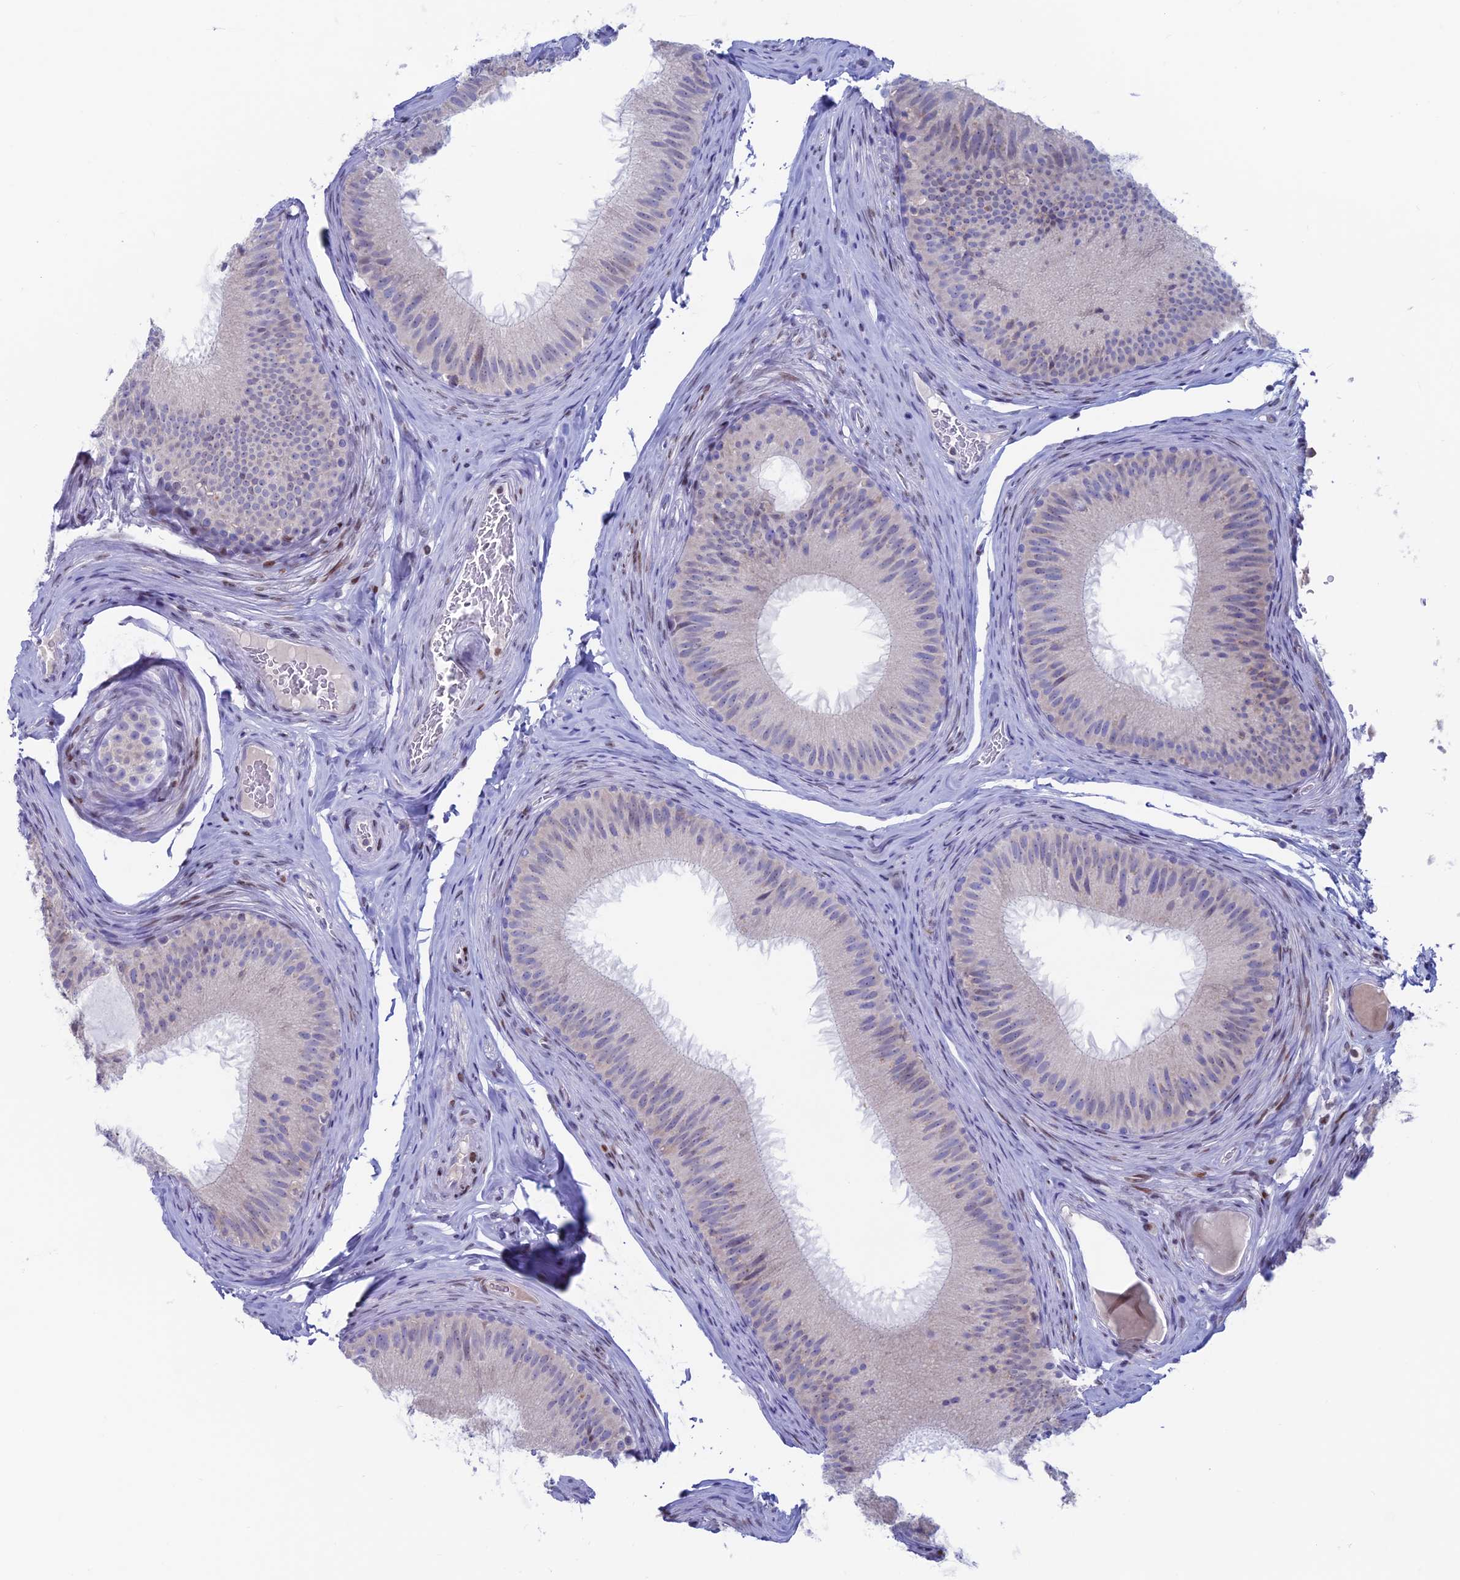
{"staining": {"intensity": "negative", "quantity": "none", "location": "none"}, "tissue": "epididymis", "cell_type": "Glandular cells", "image_type": "normal", "snomed": [{"axis": "morphology", "description": "Normal tissue, NOS"}, {"axis": "topography", "description": "Epididymis"}], "caption": "Immunohistochemical staining of unremarkable epididymis displays no significant staining in glandular cells.", "gene": "CERS6", "patient": {"sex": "male", "age": 34}}